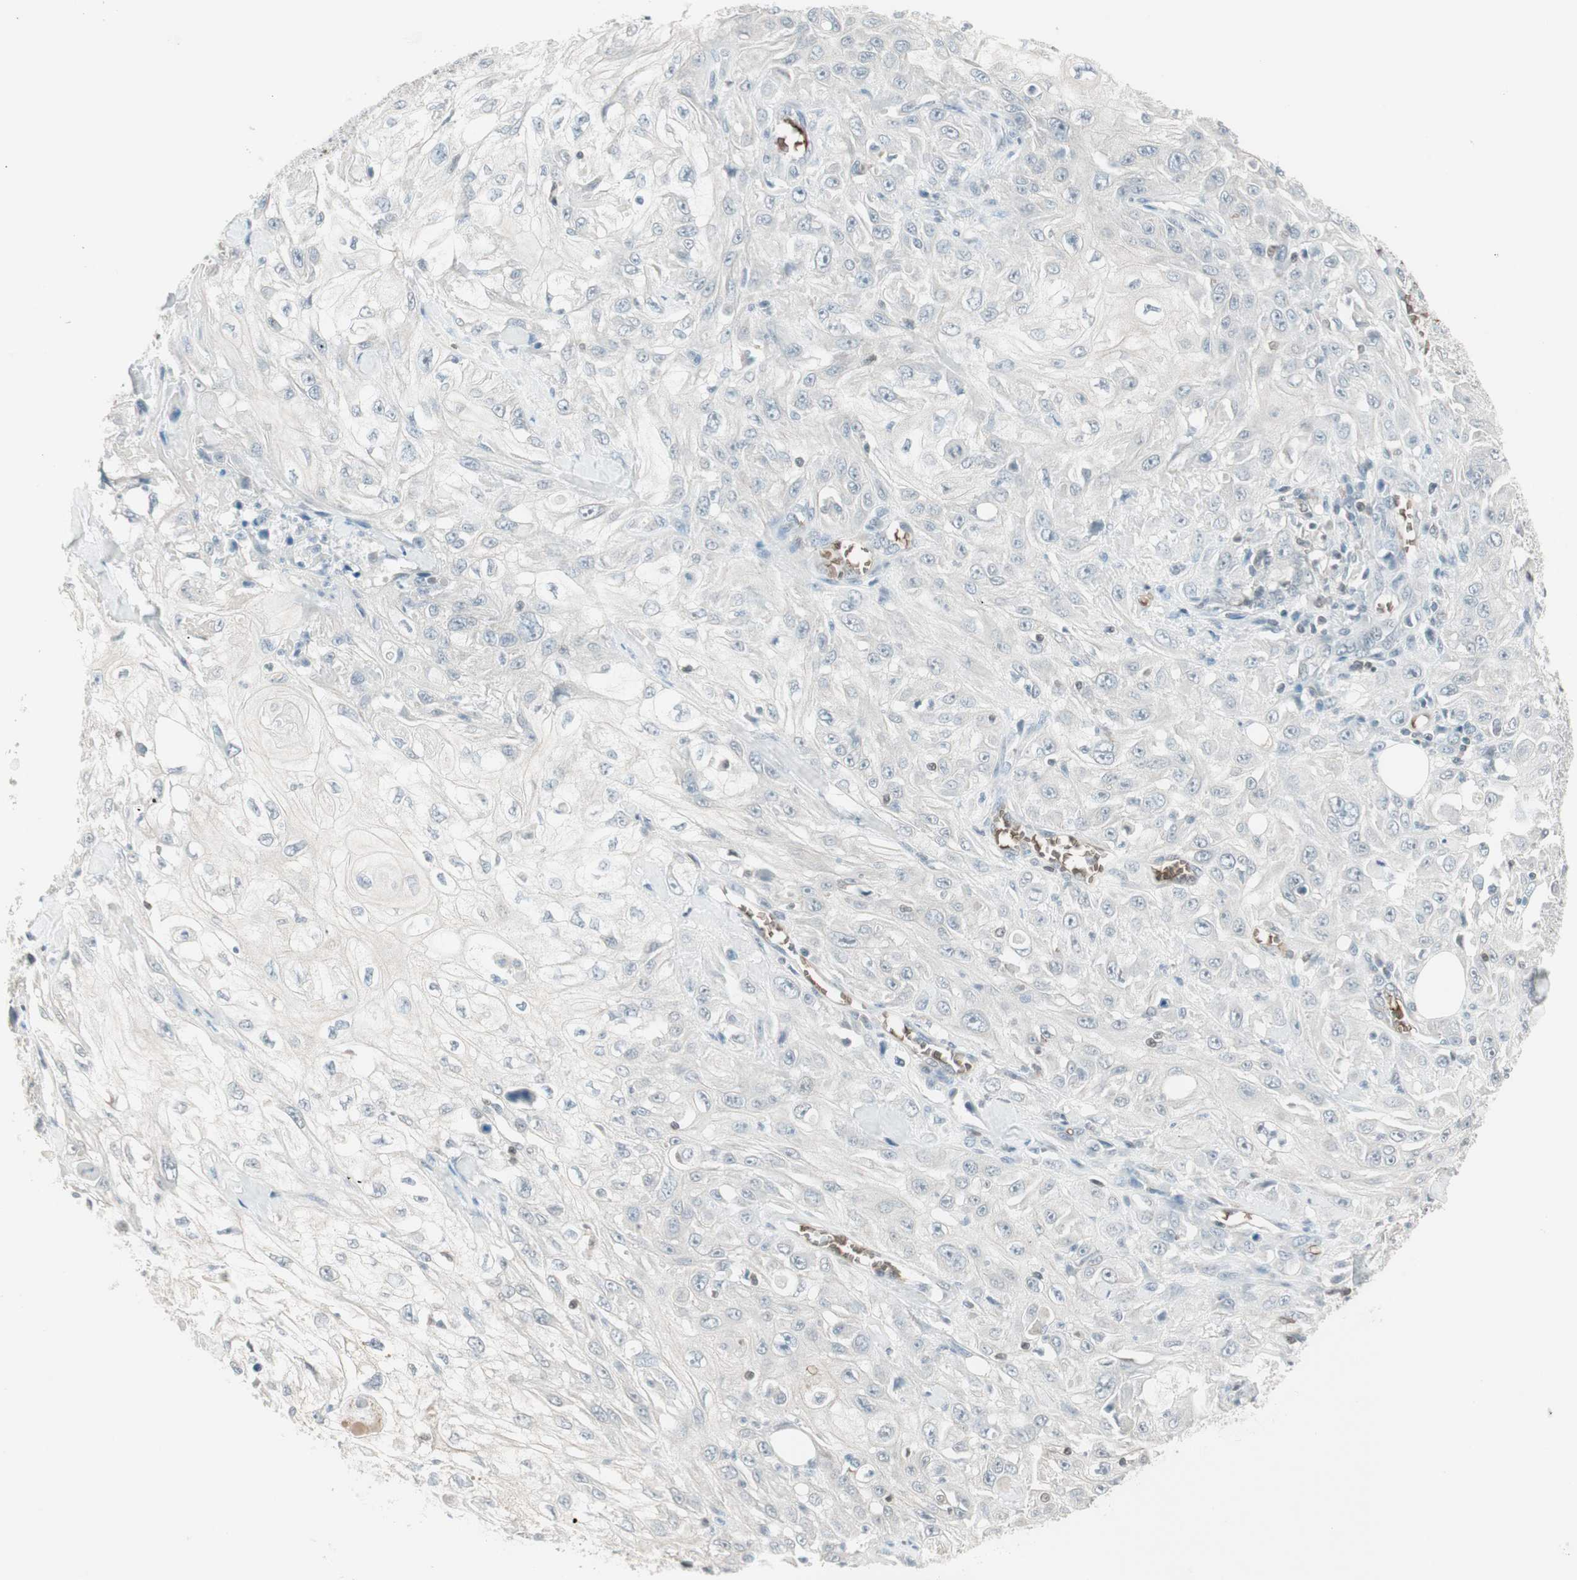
{"staining": {"intensity": "negative", "quantity": "none", "location": "none"}, "tissue": "skin cancer", "cell_type": "Tumor cells", "image_type": "cancer", "snomed": [{"axis": "morphology", "description": "Squamous cell carcinoma, NOS"}, {"axis": "morphology", "description": "Squamous cell carcinoma, metastatic, NOS"}, {"axis": "topography", "description": "Skin"}, {"axis": "topography", "description": "Lymph node"}], "caption": "This image is of skin cancer stained with IHC to label a protein in brown with the nuclei are counter-stained blue. There is no staining in tumor cells. (DAB (3,3'-diaminobenzidine) IHC visualized using brightfield microscopy, high magnification).", "gene": "MAP4K1", "patient": {"sex": "male", "age": 75}}